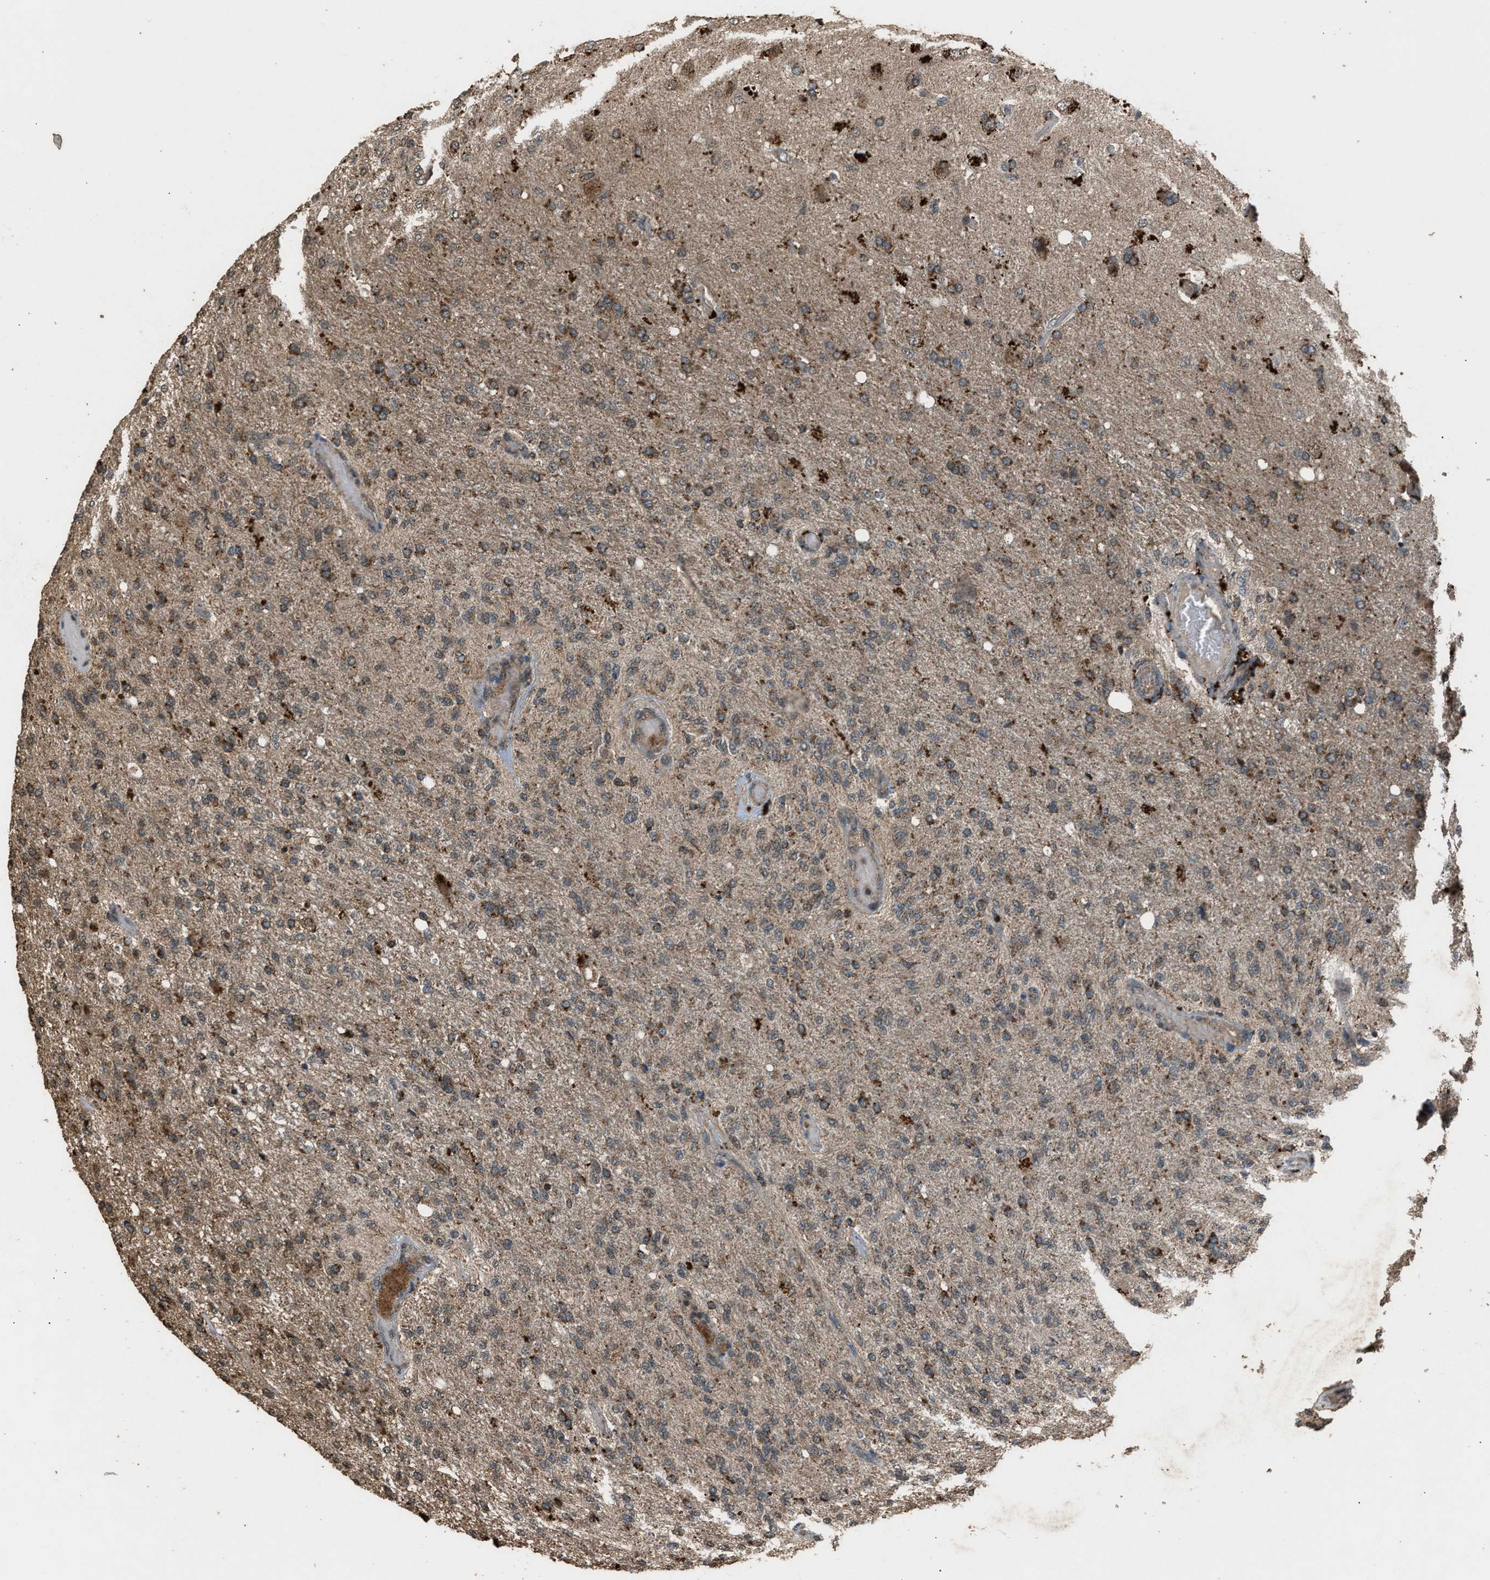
{"staining": {"intensity": "moderate", "quantity": ">75%", "location": "cytoplasmic/membranous"}, "tissue": "glioma", "cell_type": "Tumor cells", "image_type": "cancer", "snomed": [{"axis": "morphology", "description": "Normal tissue, NOS"}, {"axis": "morphology", "description": "Glioma, malignant, High grade"}, {"axis": "topography", "description": "Cerebral cortex"}], "caption": "A medium amount of moderate cytoplasmic/membranous staining is present in about >75% of tumor cells in glioma tissue.", "gene": "PSMD1", "patient": {"sex": "male", "age": 77}}